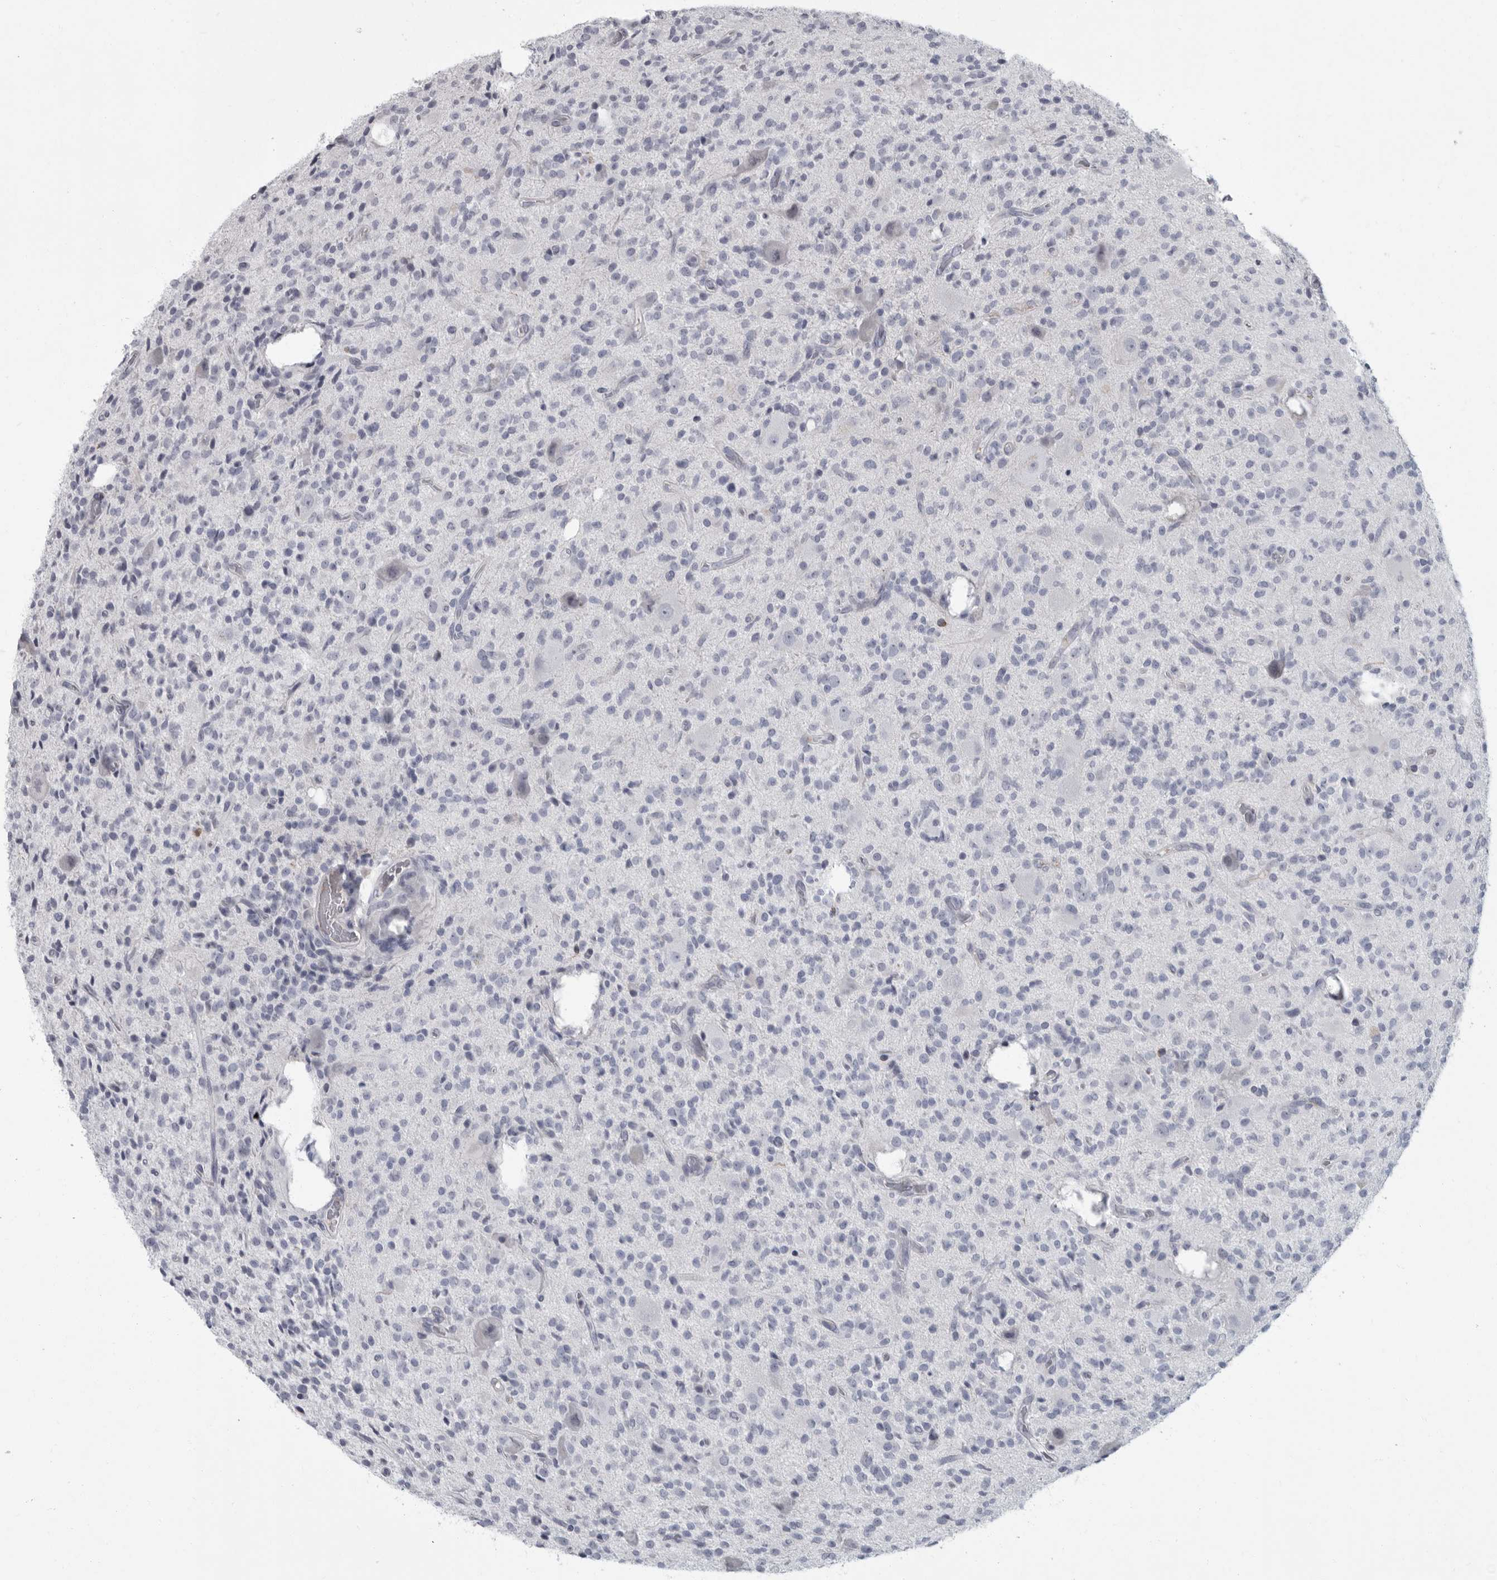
{"staining": {"intensity": "negative", "quantity": "none", "location": "none"}, "tissue": "glioma", "cell_type": "Tumor cells", "image_type": "cancer", "snomed": [{"axis": "morphology", "description": "Glioma, malignant, High grade"}, {"axis": "topography", "description": "Brain"}], "caption": "Immunohistochemistry (IHC) image of malignant high-grade glioma stained for a protein (brown), which shows no expression in tumor cells.", "gene": "SLC25A39", "patient": {"sex": "male", "age": 34}}